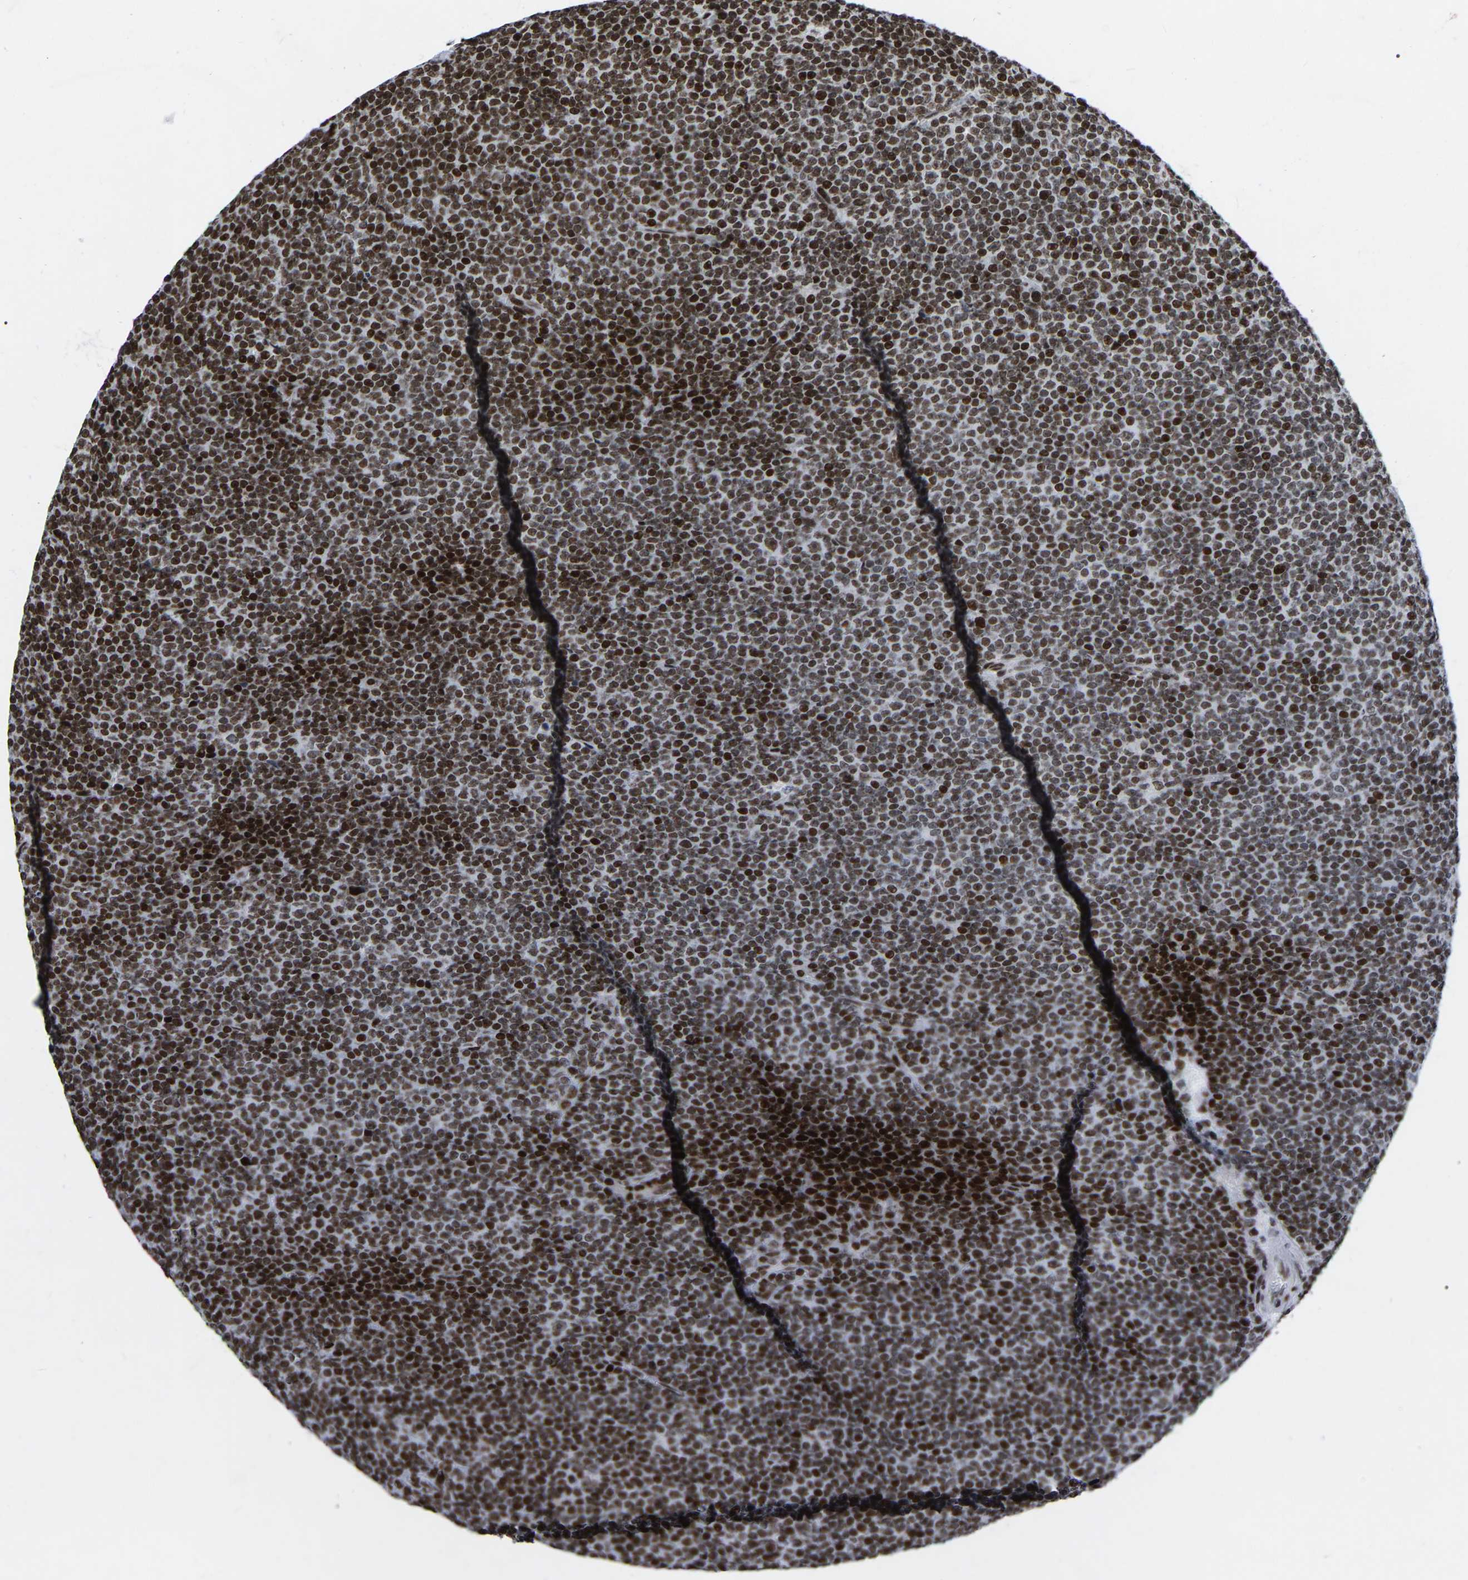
{"staining": {"intensity": "strong", "quantity": "25%-75%", "location": "nuclear"}, "tissue": "lymphoma", "cell_type": "Tumor cells", "image_type": "cancer", "snomed": [{"axis": "morphology", "description": "Malignant lymphoma, non-Hodgkin's type, Low grade"}, {"axis": "topography", "description": "Lymph node"}], "caption": "Immunohistochemistry histopathology image of neoplastic tissue: human low-grade malignant lymphoma, non-Hodgkin's type stained using IHC displays high levels of strong protein expression localized specifically in the nuclear of tumor cells, appearing as a nuclear brown color.", "gene": "PRCC", "patient": {"sex": "female", "age": 67}}